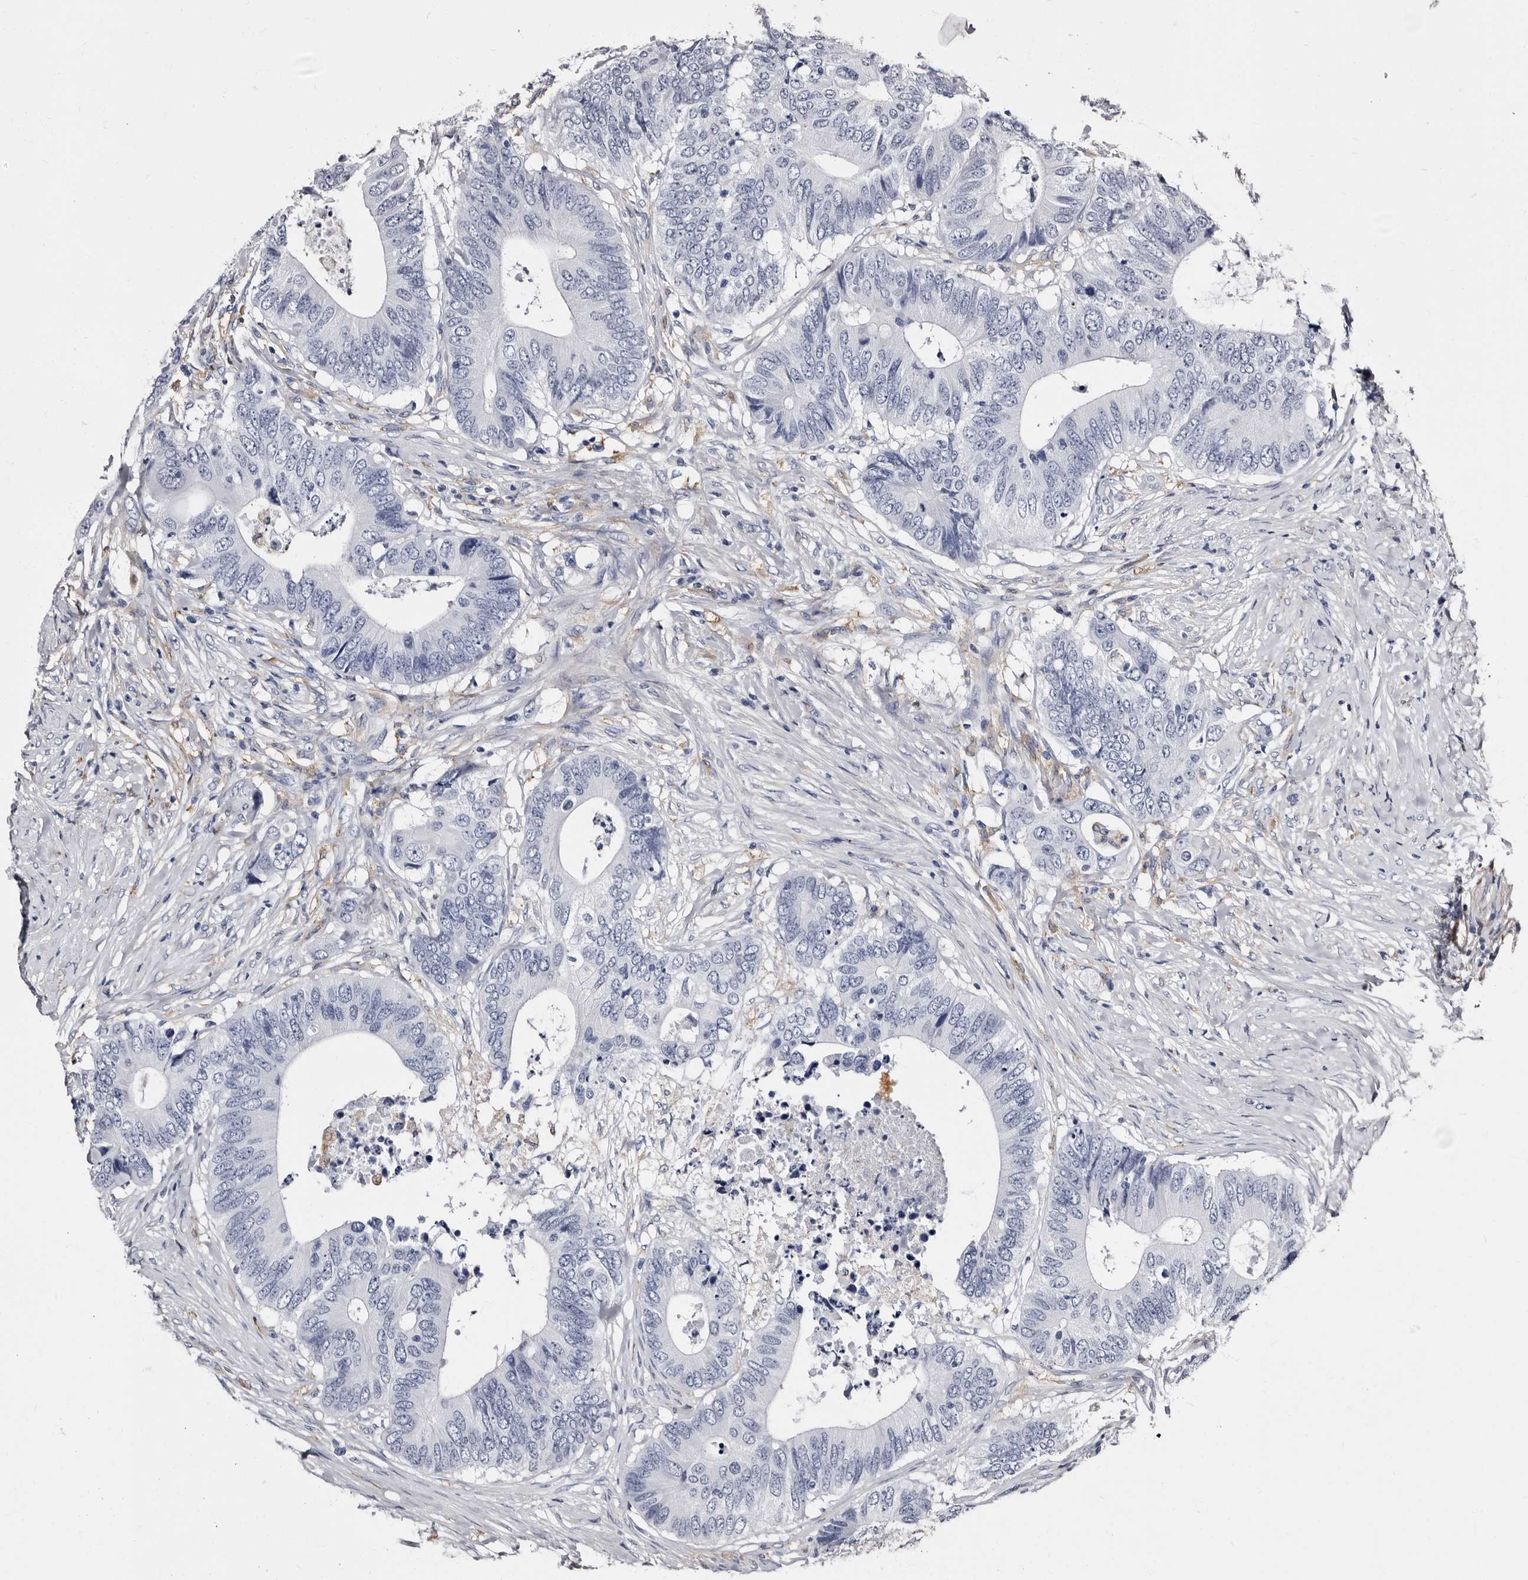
{"staining": {"intensity": "negative", "quantity": "none", "location": "none"}, "tissue": "colorectal cancer", "cell_type": "Tumor cells", "image_type": "cancer", "snomed": [{"axis": "morphology", "description": "Adenocarcinoma, NOS"}, {"axis": "topography", "description": "Colon"}], "caption": "DAB (3,3'-diaminobenzidine) immunohistochemical staining of colorectal adenocarcinoma reveals no significant expression in tumor cells.", "gene": "EPB41L3", "patient": {"sex": "male", "age": 71}}